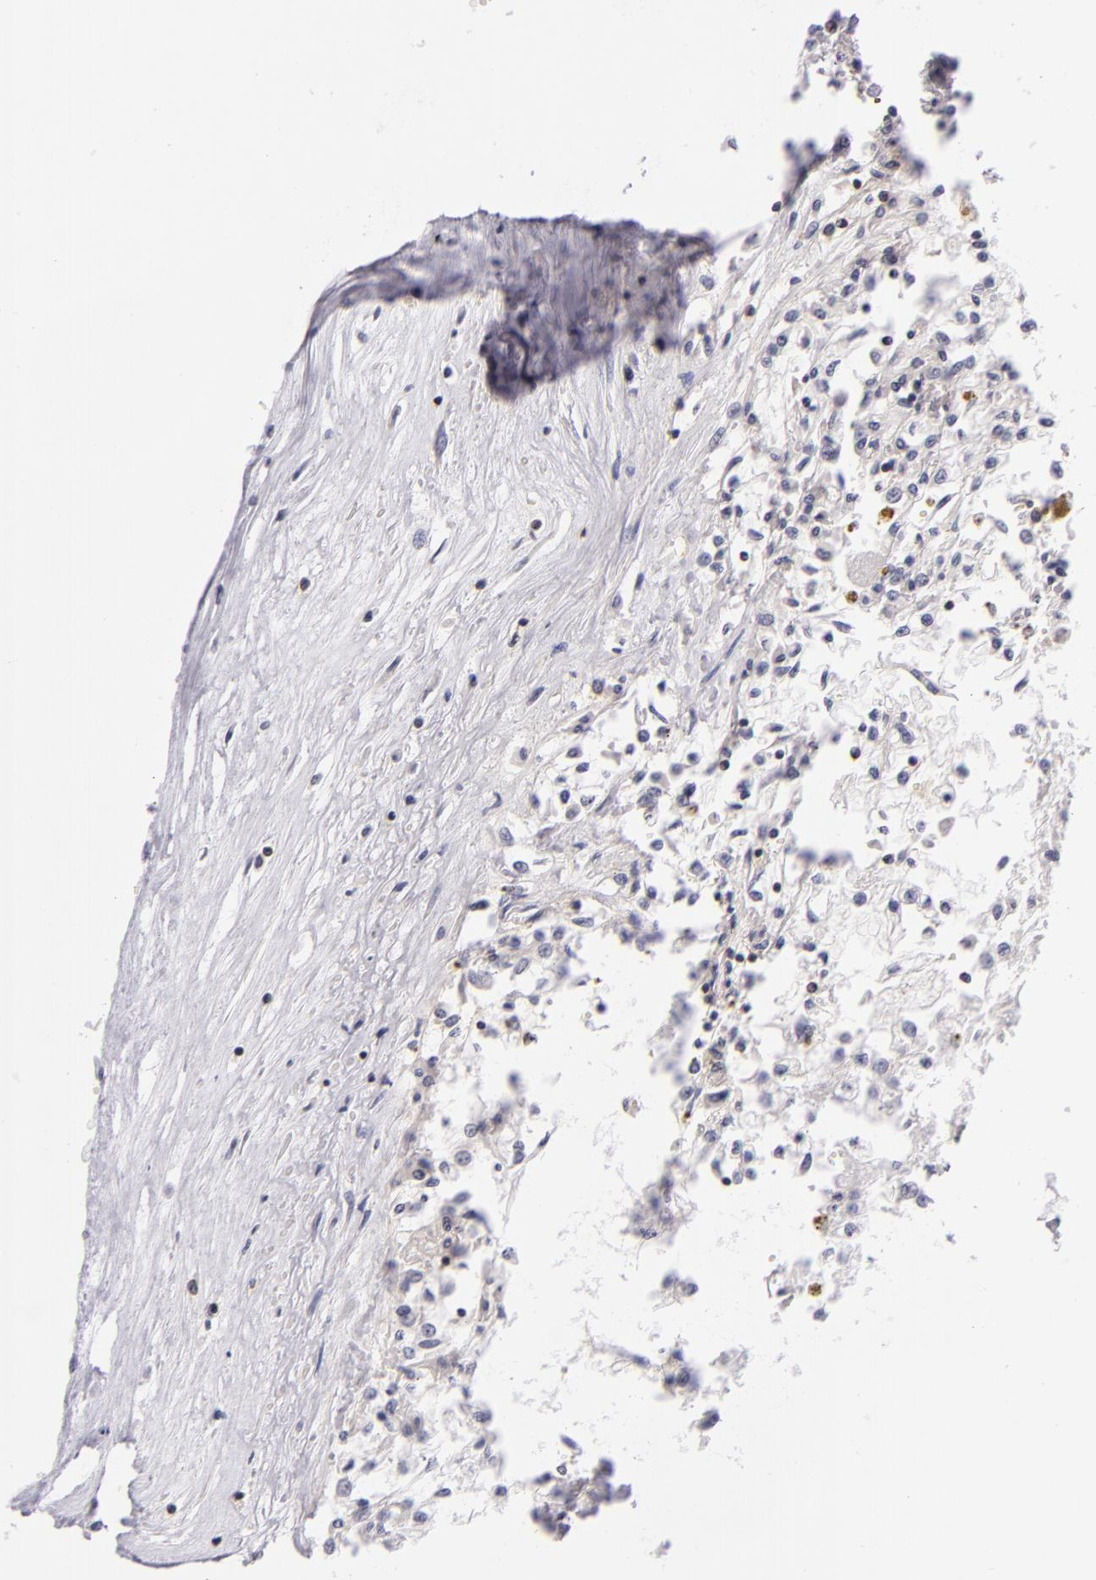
{"staining": {"intensity": "negative", "quantity": "none", "location": "none"}, "tissue": "renal cancer", "cell_type": "Tumor cells", "image_type": "cancer", "snomed": [{"axis": "morphology", "description": "Adenocarcinoma, NOS"}, {"axis": "topography", "description": "Kidney"}], "caption": "A high-resolution image shows immunohistochemistry (IHC) staining of adenocarcinoma (renal), which shows no significant positivity in tumor cells. (Immunohistochemistry, brightfield microscopy, high magnification).", "gene": "CD48", "patient": {"sex": "male", "age": 78}}